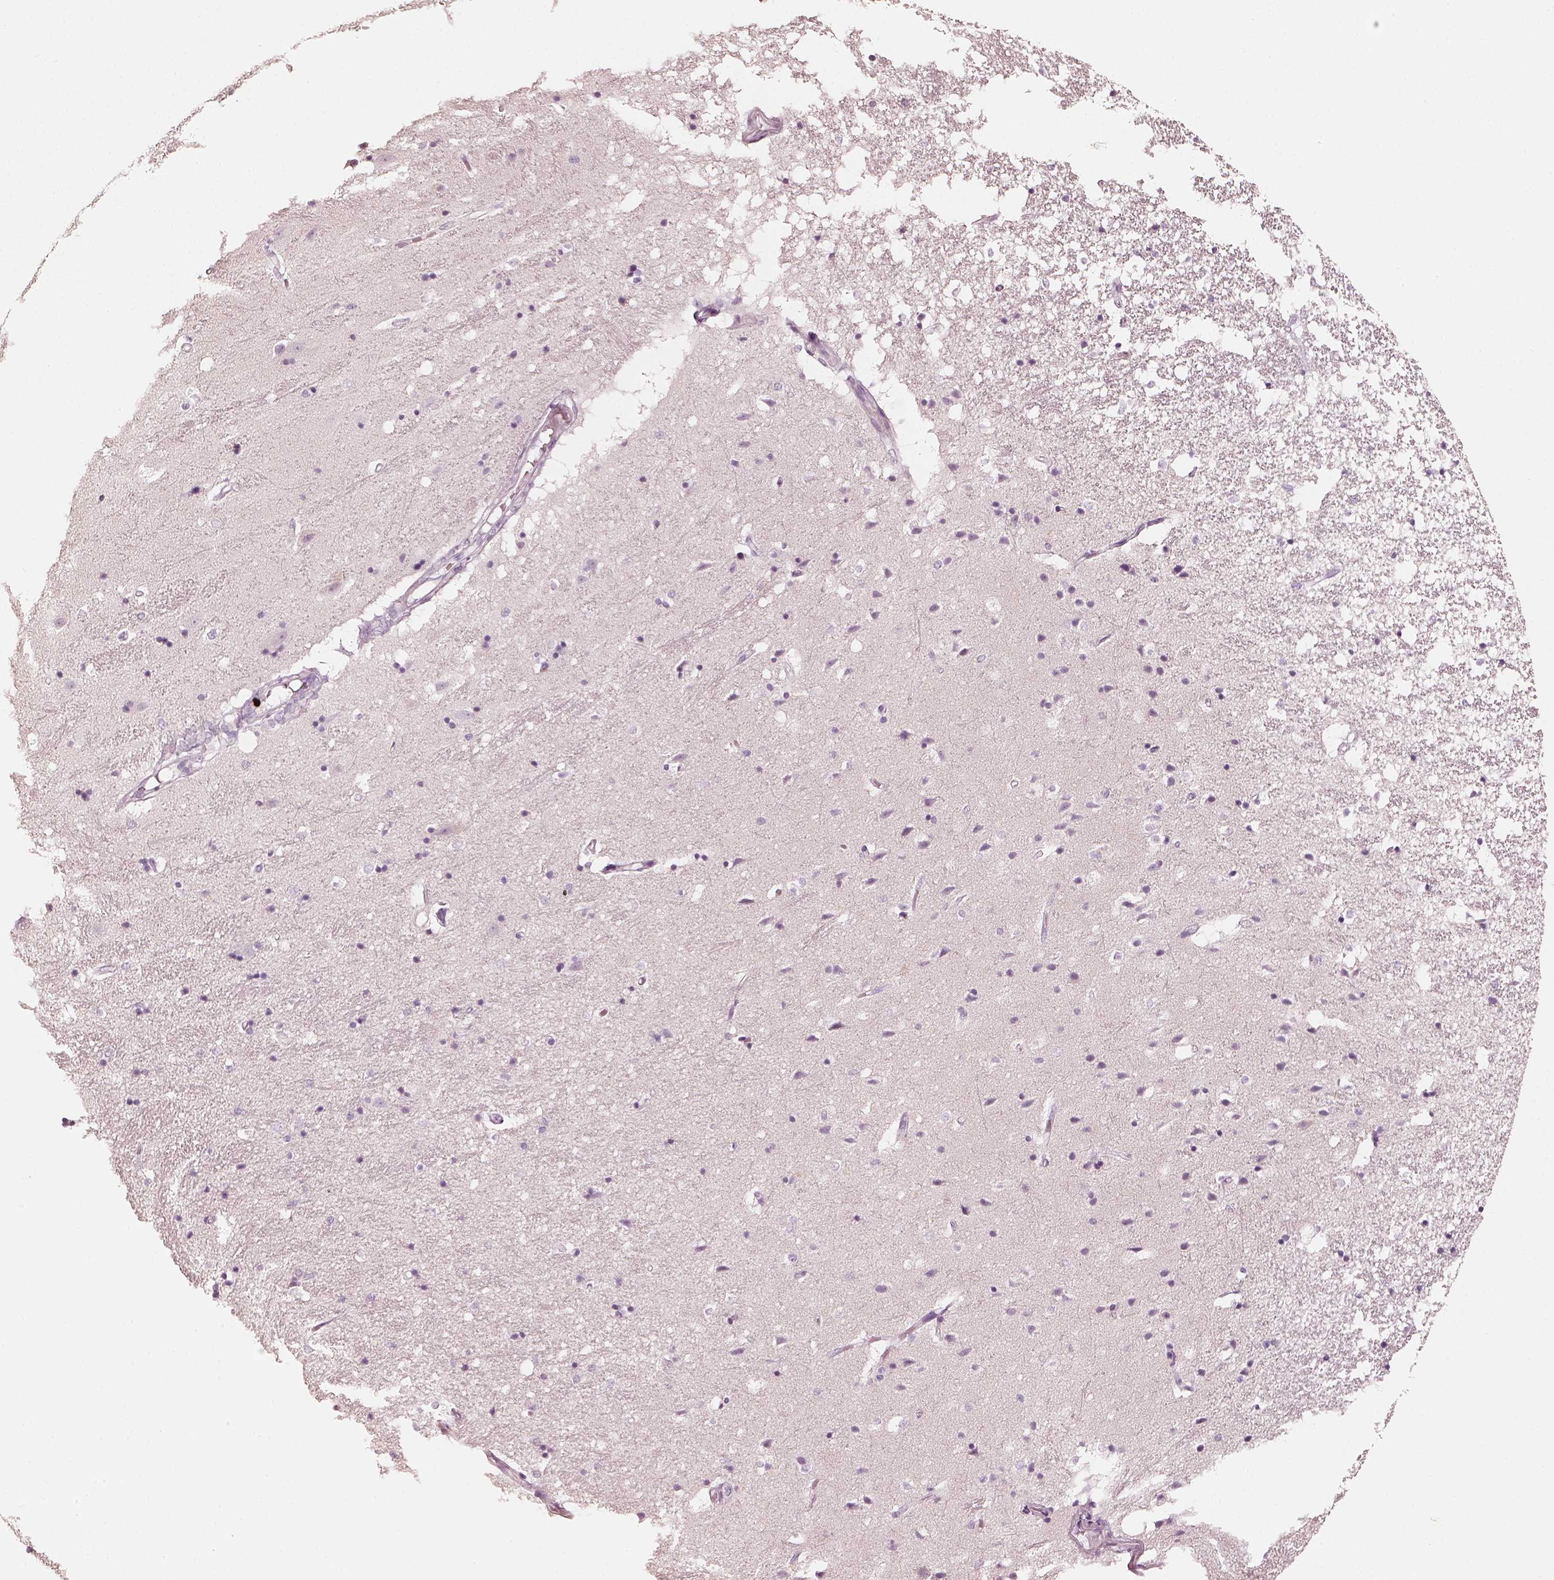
{"staining": {"intensity": "negative", "quantity": "none", "location": "none"}, "tissue": "hippocampus", "cell_type": "Glial cells", "image_type": "normal", "snomed": [{"axis": "morphology", "description": "Normal tissue, NOS"}, {"axis": "topography", "description": "Hippocampus"}], "caption": "High magnification brightfield microscopy of benign hippocampus stained with DAB (3,3'-diaminobenzidine) (brown) and counterstained with hematoxylin (blue): glial cells show no significant expression. (Brightfield microscopy of DAB immunohistochemistry at high magnification).", "gene": "R3HDML", "patient": {"sex": "male", "age": 49}}